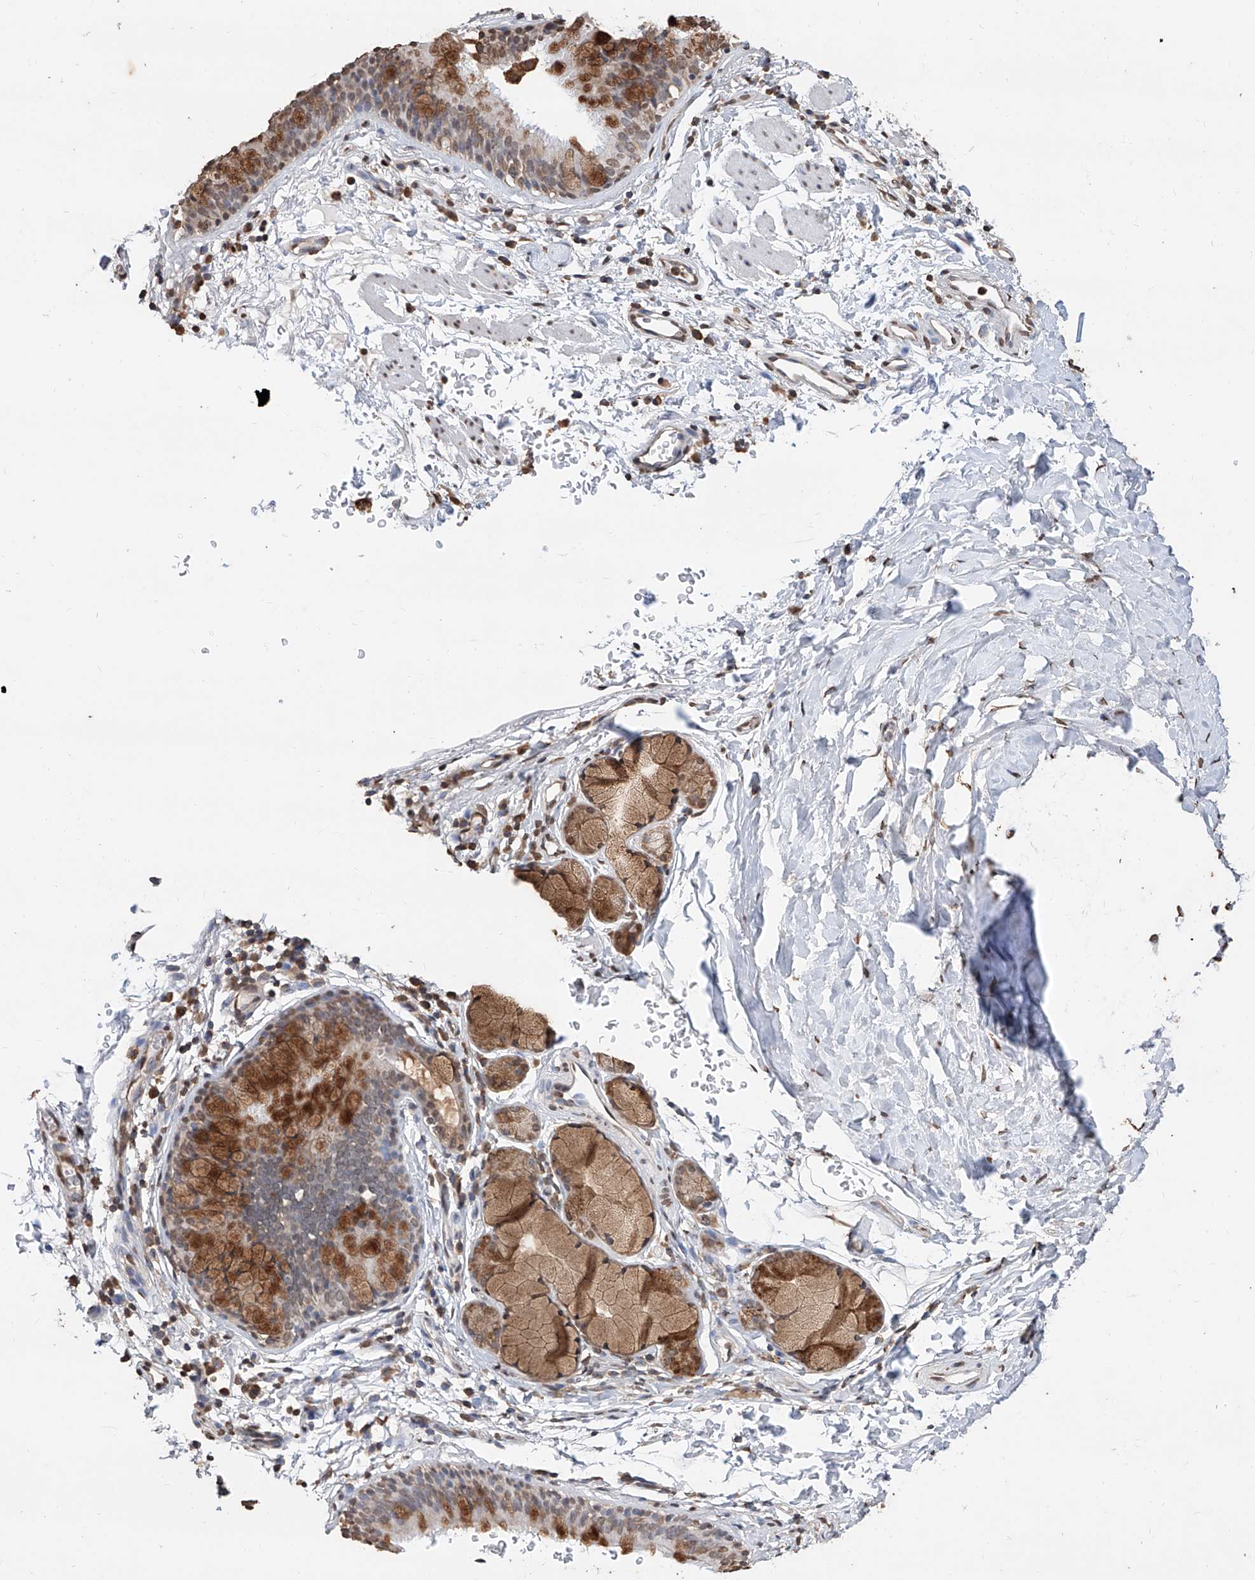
{"staining": {"intensity": "moderate", "quantity": "25%-75%", "location": "cytoplasmic/membranous,nuclear"}, "tissue": "bronchus", "cell_type": "Respiratory epithelial cells", "image_type": "normal", "snomed": [{"axis": "morphology", "description": "Normal tissue, NOS"}, {"axis": "topography", "description": "Cartilage tissue"}, {"axis": "topography", "description": "Bronchus"}], "caption": "Bronchus stained with DAB immunohistochemistry displays medium levels of moderate cytoplasmic/membranous,nuclear expression in approximately 25%-75% of respiratory epithelial cells.", "gene": "RP9", "patient": {"sex": "female", "age": 36}}